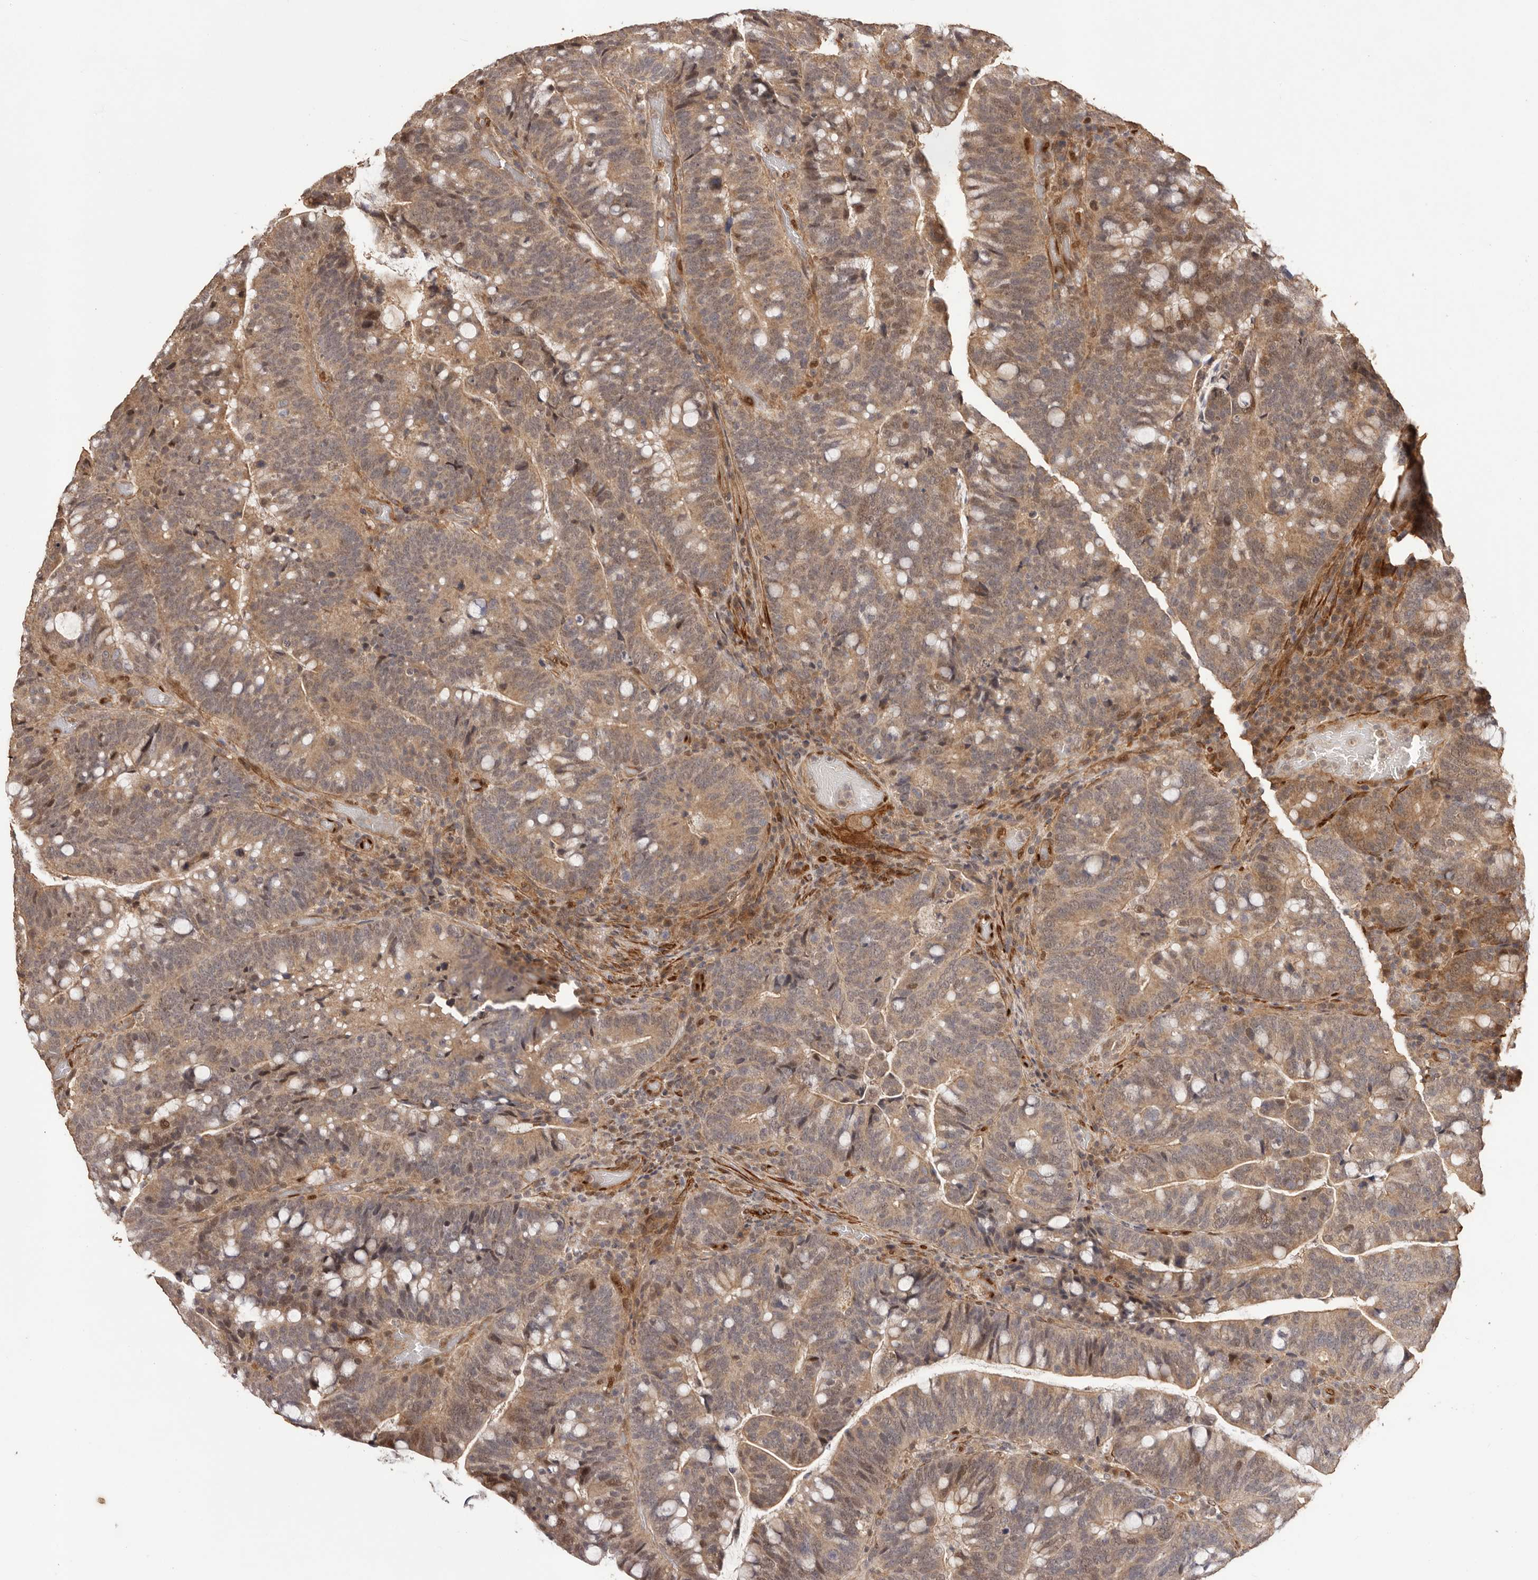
{"staining": {"intensity": "moderate", "quantity": ">75%", "location": "cytoplasmic/membranous,nuclear"}, "tissue": "colorectal cancer", "cell_type": "Tumor cells", "image_type": "cancer", "snomed": [{"axis": "morphology", "description": "Adenocarcinoma, NOS"}, {"axis": "topography", "description": "Colon"}], "caption": "A high-resolution micrograph shows IHC staining of colorectal adenocarcinoma, which shows moderate cytoplasmic/membranous and nuclear staining in about >75% of tumor cells.", "gene": "UBR2", "patient": {"sex": "female", "age": 66}}